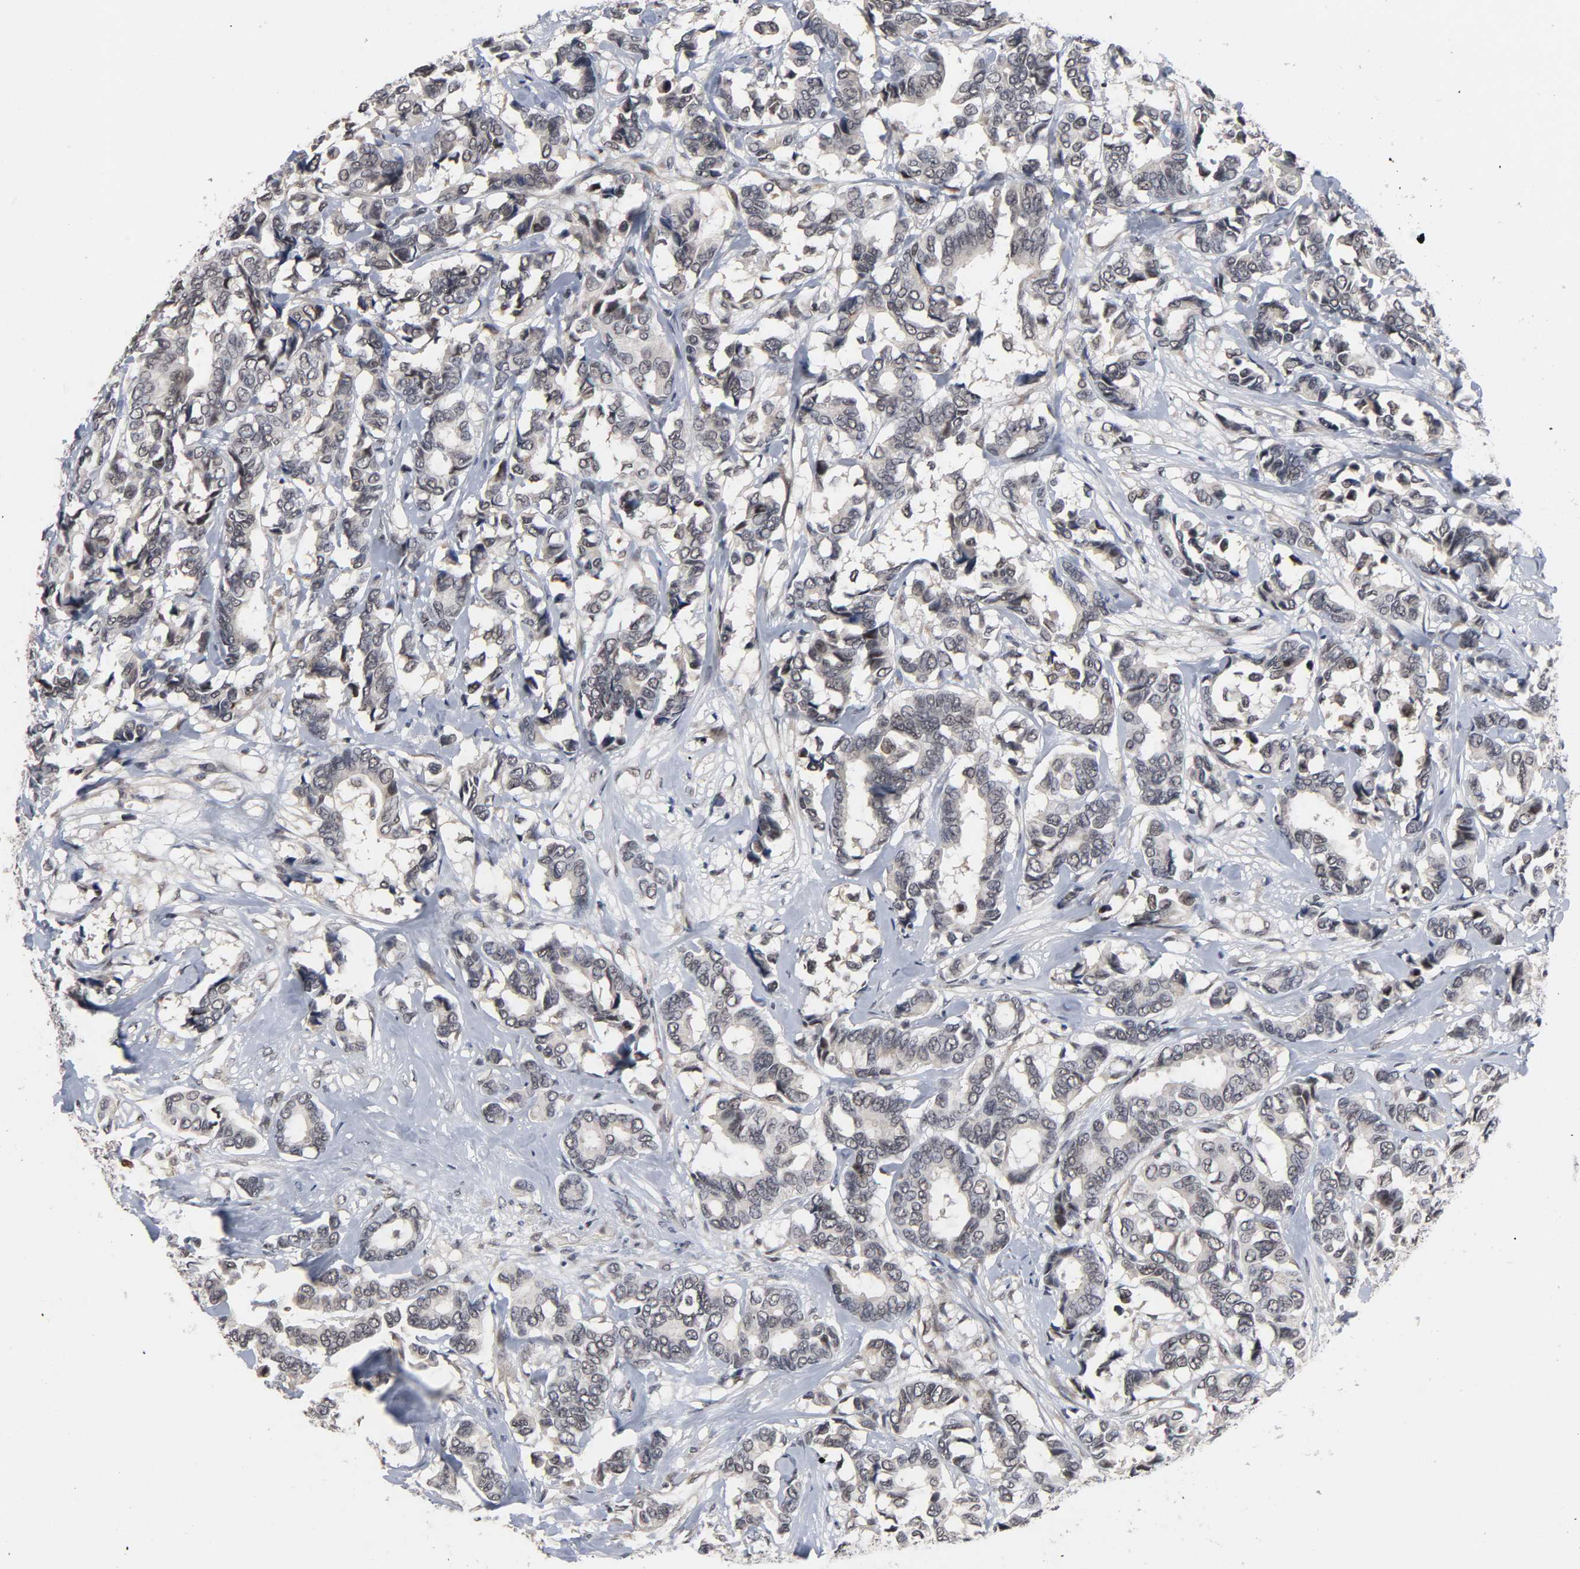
{"staining": {"intensity": "negative", "quantity": "none", "location": "none"}, "tissue": "breast cancer", "cell_type": "Tumor cells", "image_type": "cancer", "snomed": [{"axis": "morphology", "description": "Duct carcinoma"}, {"axis": "topography", "description": "Breast"}], "caption": "A photomicrograph of intraductal carcinoma (breast) stained for a protein displays no brown staining in tumor cells.", "gene": "RTL5", "patient": {"sex": "female", "age": 87}}